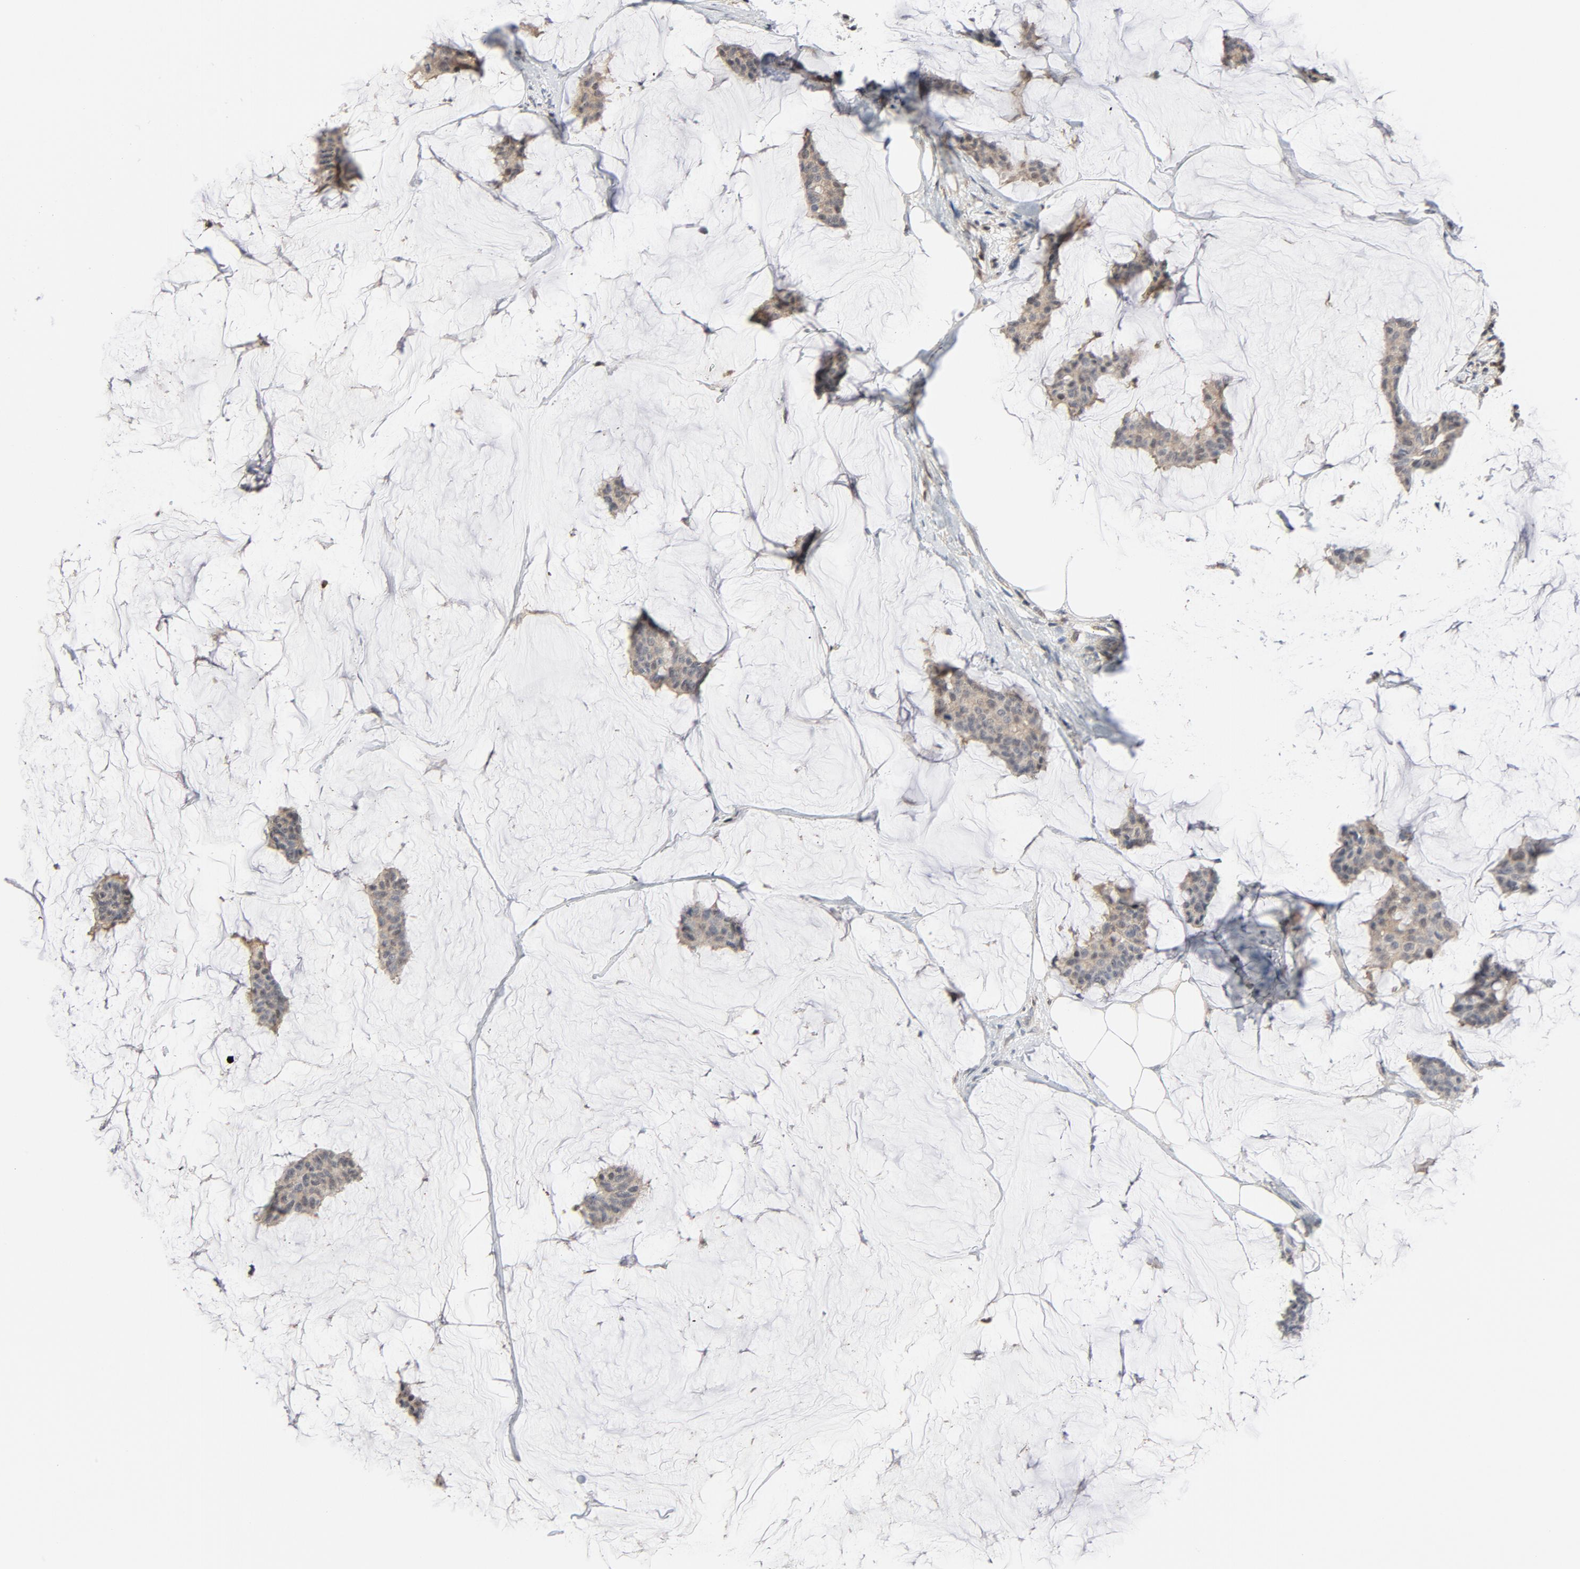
{"staining": {"intensity": "weak", "quantity": ">75%", "location": "cytoplasmic/membranous"}, "tissue": "breast cancer", "cell_type": "Tumor cells", "image_type": "cancer", "snomed": [{"axis": "morphology", "description": "Duct carcinoma"}, {"axis": "topography", "description": "Breast"}], "caption": "Breast cancer stained with immunohistochemistry (IHC) demonstrates weak cytoplasmic/membranous positivity in about >75% of tumor cells. The staining is performed using DAB (3,3'-diaminobenzidine) brown chromogen to label protein expression. The nuclei are counter-stained blue using hematoxylin.", "gene": "TRADD", "patient": {"sex": "female", "age": 93}}